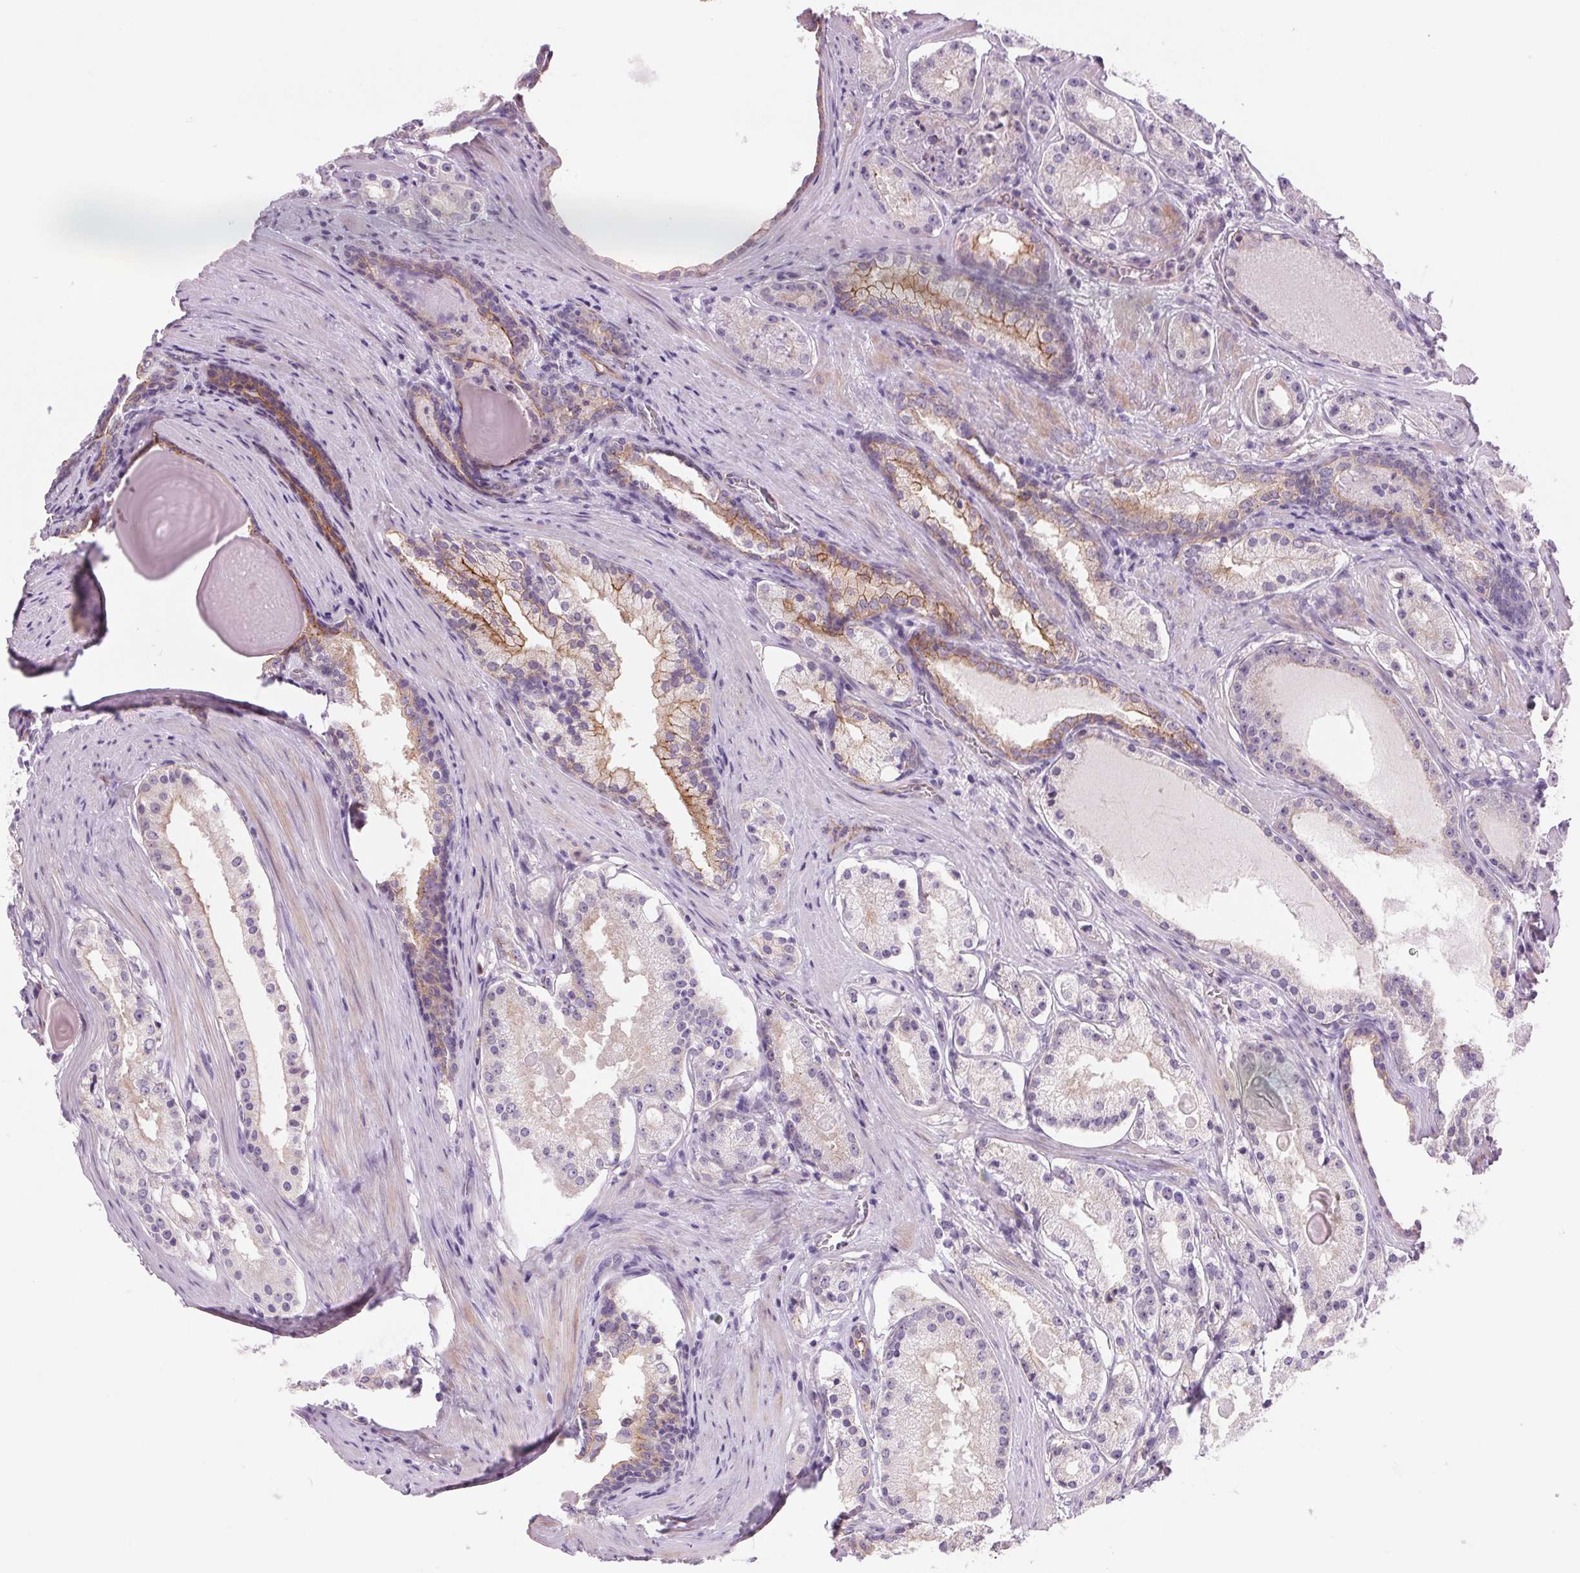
{"staining": {"intensity": "negative", "quantity": "none", "location": "none"}, "tissue": "prostate cancer", "cell_type": "Tumor cells", "image_type": "cancer", "snomed": [{"axis": "morphology", "description": "Adenocarcinoma, Low grade"}, {"axis": "topography", "description": "Prostate"}], "caption": "Human prostate cancer stained for a protein using IHC reveals no positivity in tumor cells.", "gene": "DIXDC1", "patient": {"sex": "male", "age": 57}}